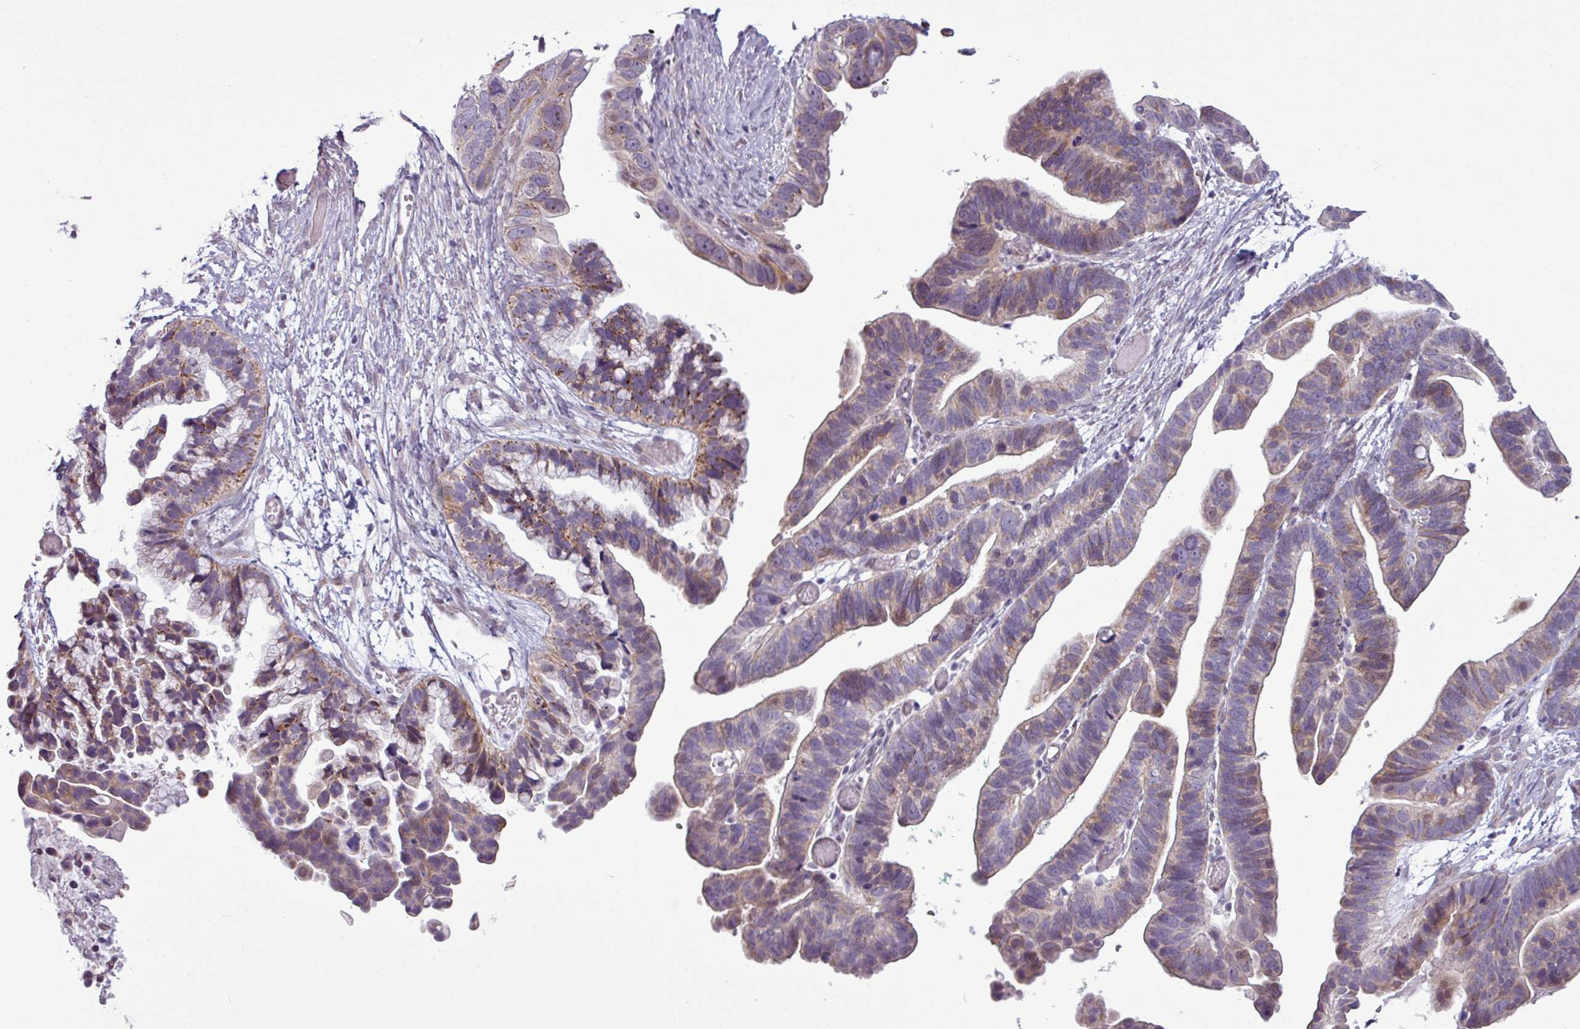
{"staining": {"intensity": "moderate", "quantity": "25%-75%", "location": "cytoplasmic/membranous"}, "tissue": "ovarian cancer", "cell_type": "Tumor cells", "image_type": "cancer", "snomed": [{"axis": "morphology", "description": "Cystadenocarcinoma, serous, NOS"}, {"axis": "topography", "description": "Ovary"}], "caption": "This is an image of immunohistochemistry staining of ovarian serous cystadenocarcinoma, which shows moderate expression in the cytoplasmic/membranous of tumor cells.", "gene": "GPT2", "patient": {"sex": "female", "age": 56}}